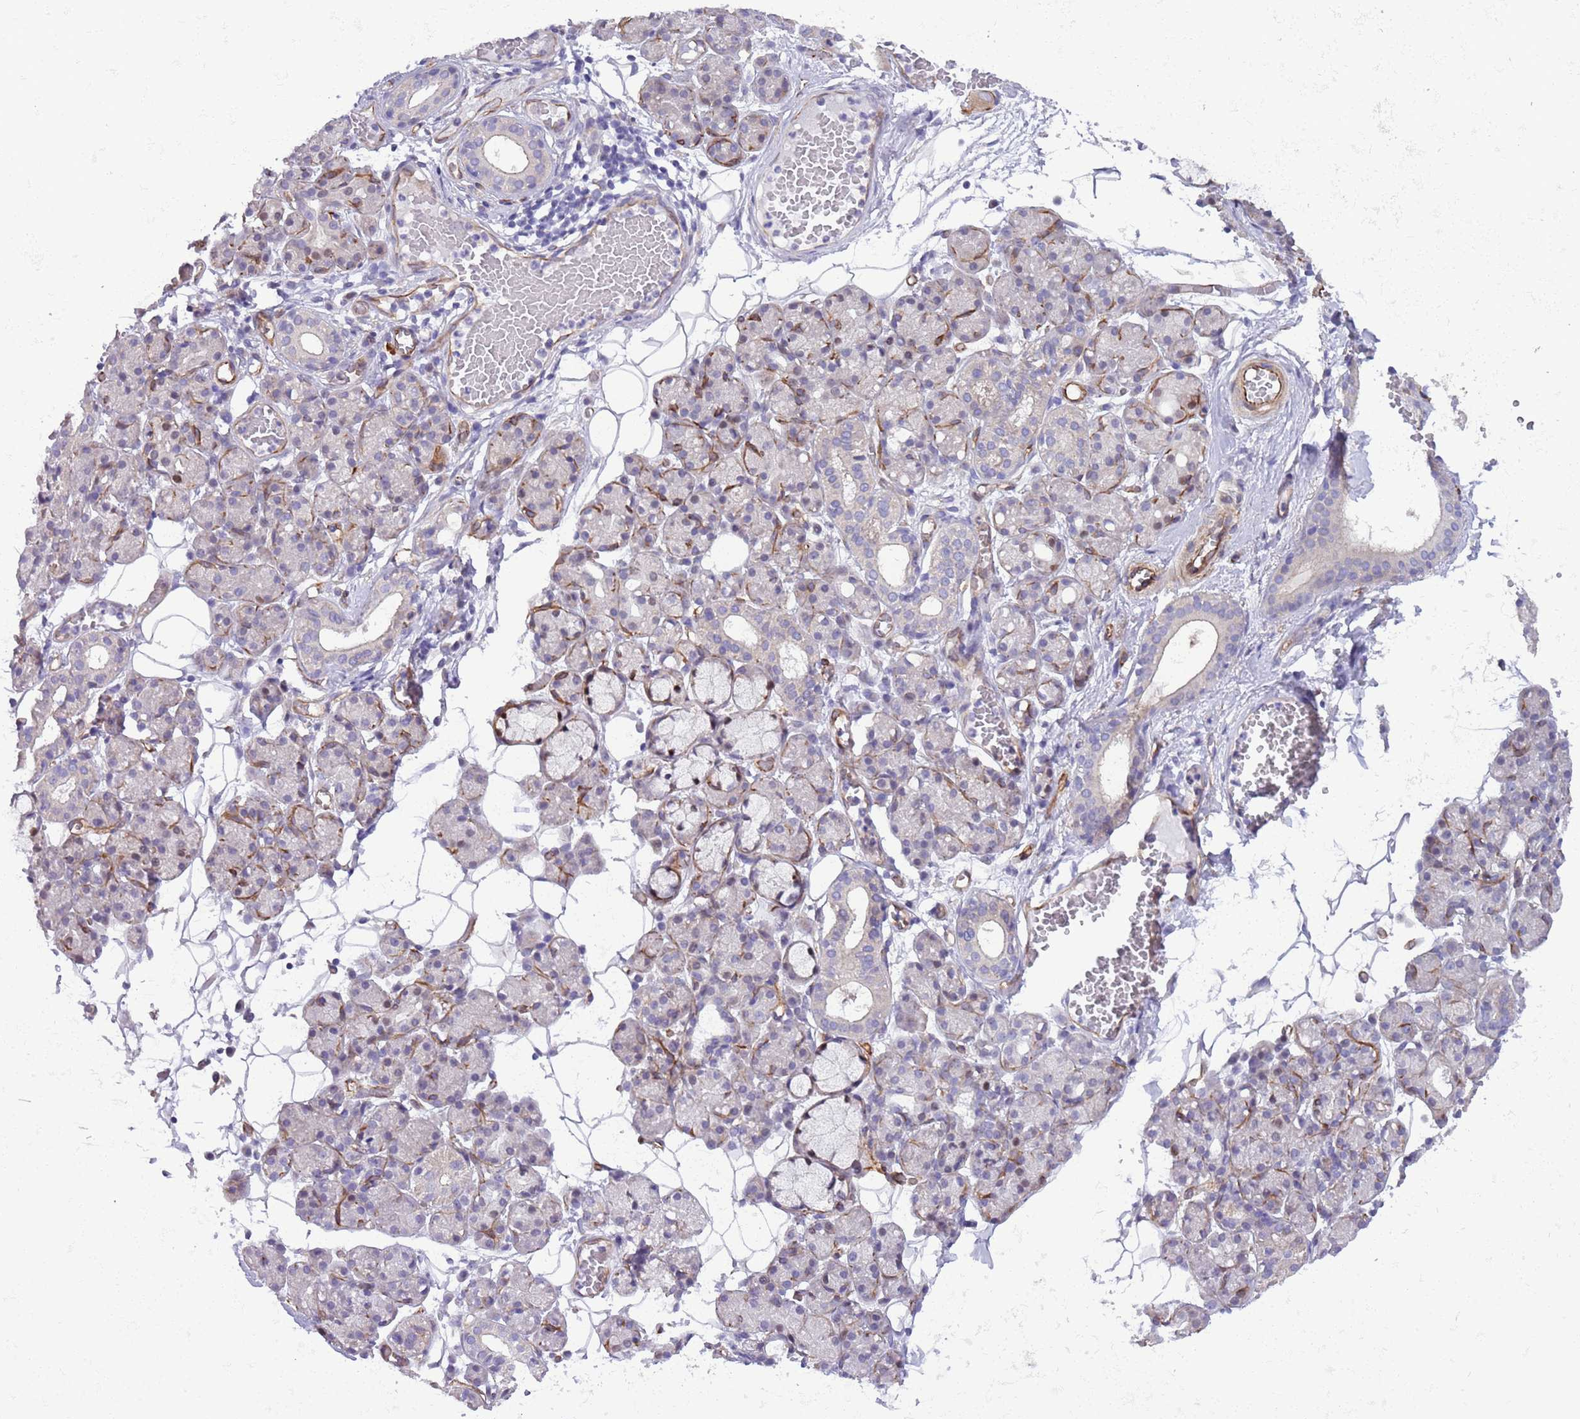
{"staining": {"intensity": "moderate", "quantity": "<25%", "location": "nuclear"}, "tissue": "salivary gland", "cell_type": "Glandular cells", "image_type": "normal", "snomed": [{"axis": "morphology", "description": "Normal tissue, NOS"}, {"axis": "topography", "description": "Salivary gland"}], "caption": "Immunohistochemistry staining of benign salivary gland, which displays low levels of moderate nuclear staining in about <25% of glandular cells indicating moderate nuclear protein positivity. The staining was performed using DAB (3,3'-diaminobenzidine) (brown) for protein detection and nuclei were counterstained in hematoxylin (blue).", "gene": "GAS2L3", "patient": {"sex": "male", "age": 63}}